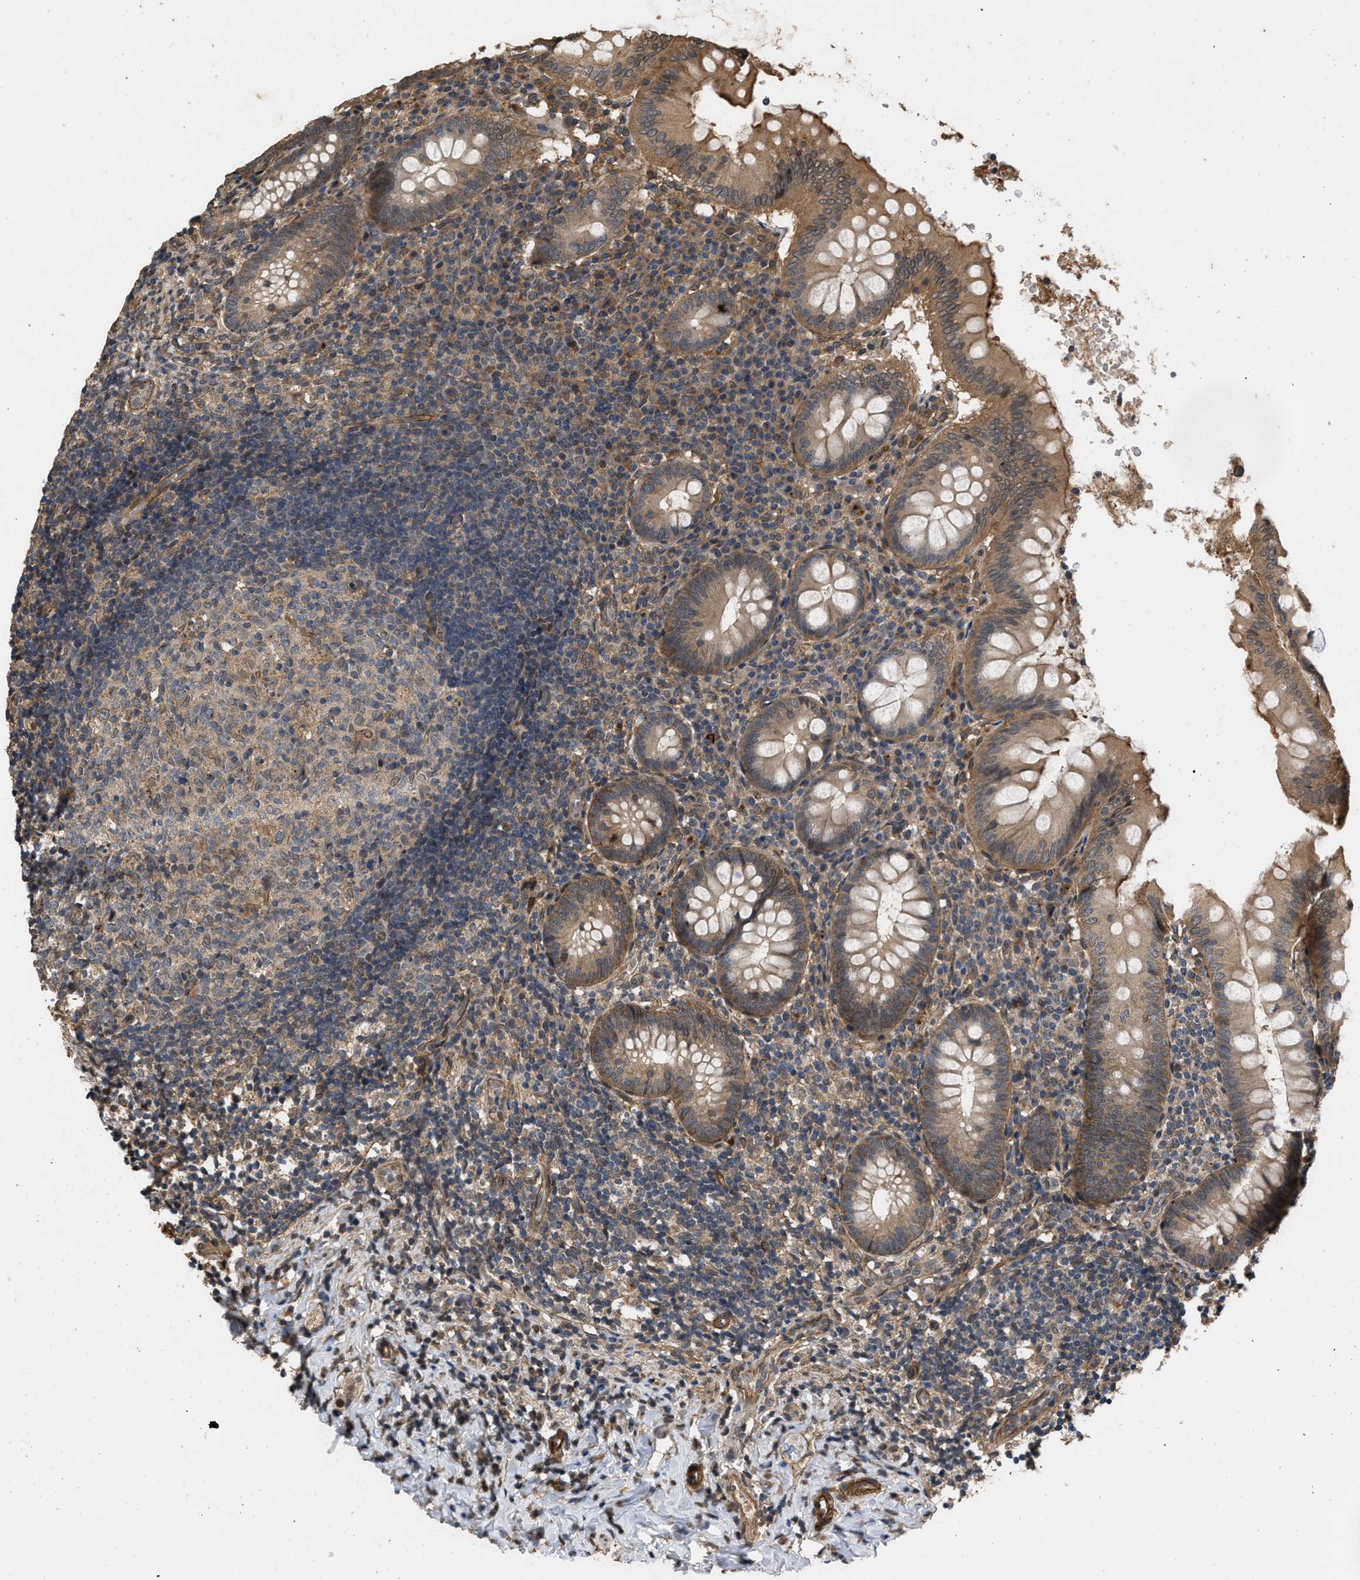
{"staining": {"intensity": "moderate", "quantity": ">75%", "location": "cytoplasmic/membranous"}, "tissue": "appendix", "cell_type": "Glandular cells", "image_type": "normal", "snomed": [{"axis": "morphology", "description": "Normal tissue, NOS"}, {"axis": "topography", "description": "Appendix"}], "caption": "Protein staining of benign appendix reveals moderate cytoplasmic/membranous positivity in about >75% of glandular cells. The staining was performed using DAB (3,3'-diaminobenzidine), with brown indicating positive protein expression. Nuclei are stained blue with hematoxylin.", "gene": "UTRN", "patient": {"sex": "male", "age": 8}}